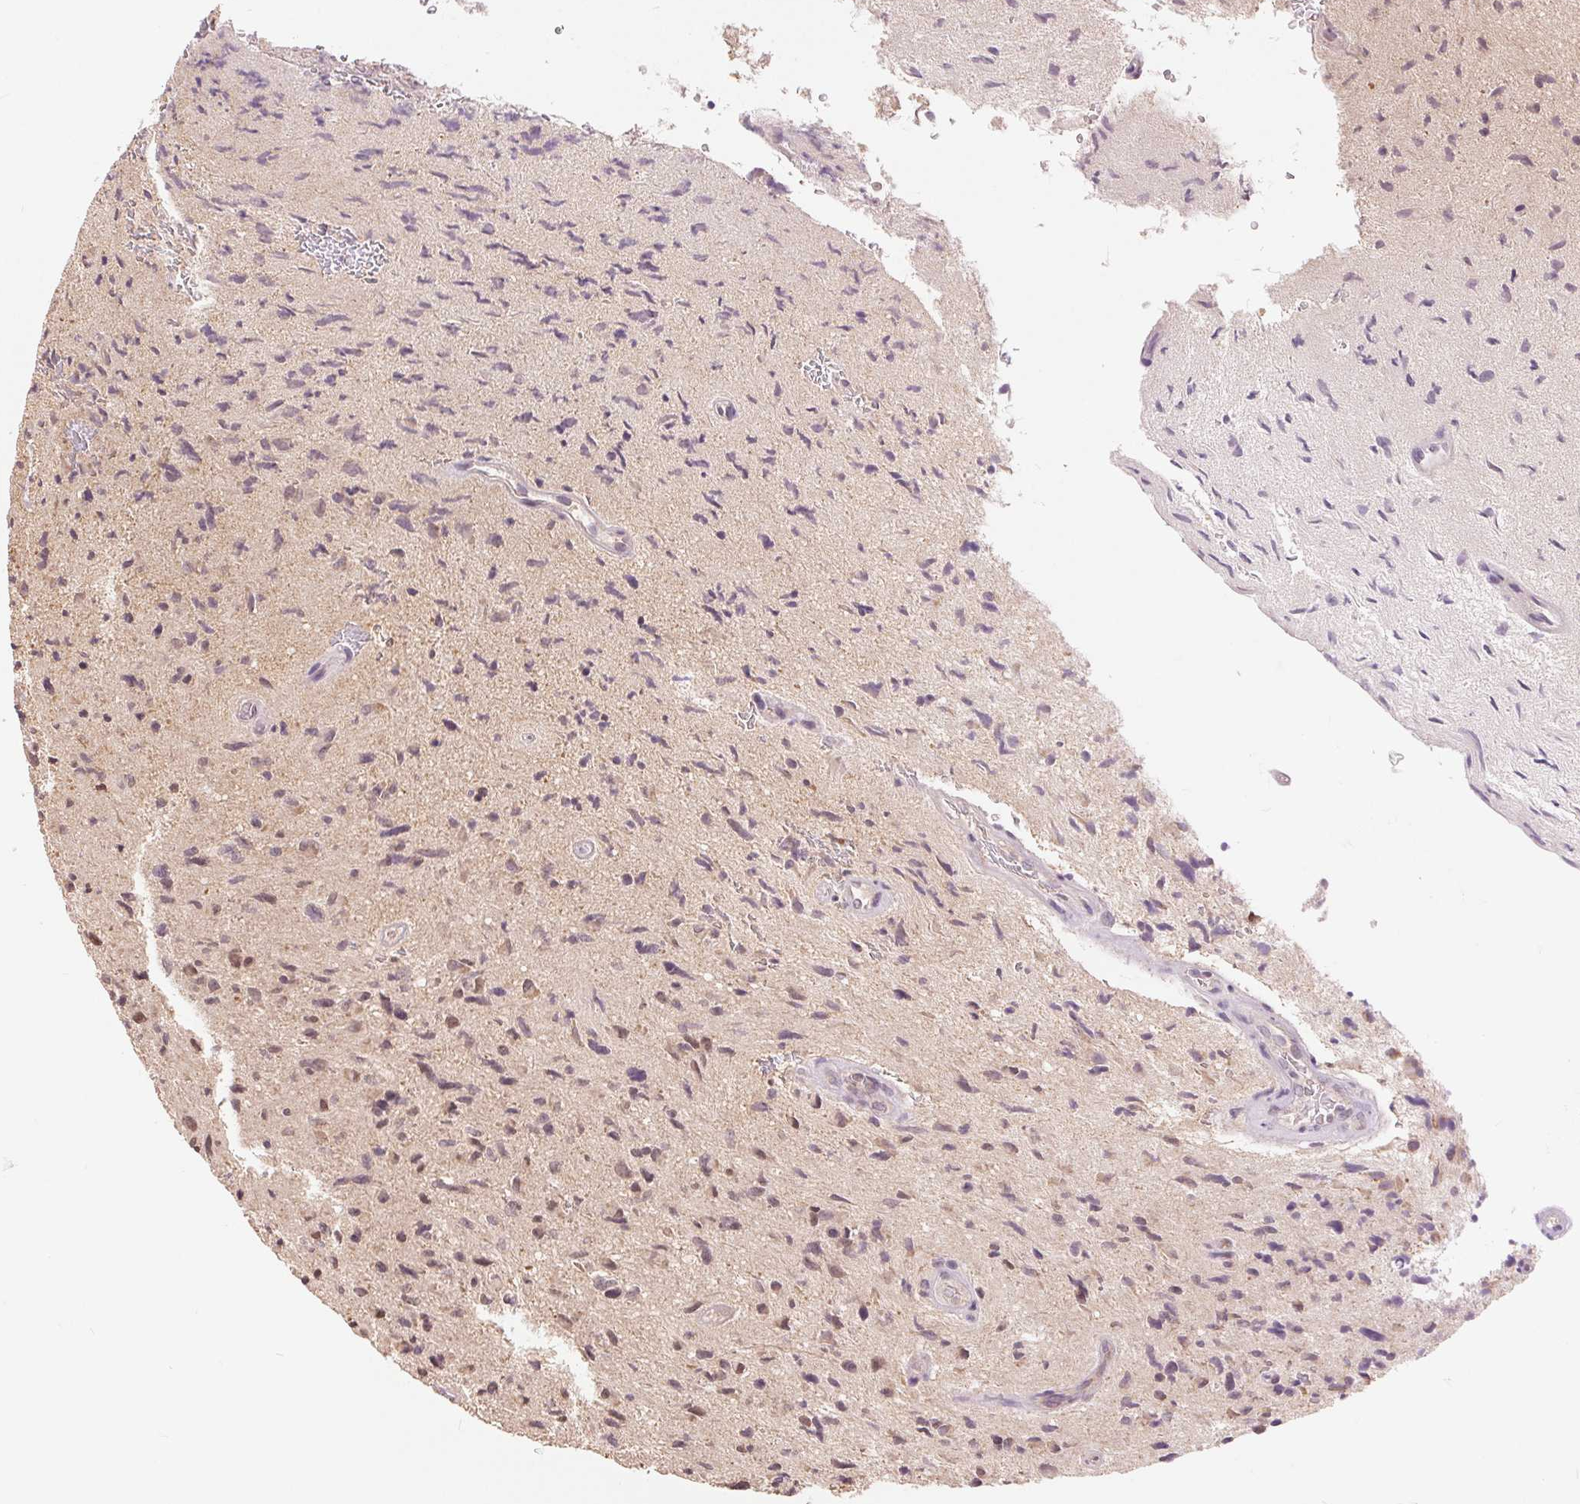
{"staining": {"intensity": "weak", "quantity": "<25%", "location": "nuclear"}, "tissue": "glioma", "cell_type": "Tumor cells", "image_type": "cancer", "snomed": [{"axis": "morphology", "description": "Glioma, malignant, High grade"}, {"axis": "topography", "description": "Brain"}], "caption": "IHC of human malignant high-grade glioma shows no positivity in tumor cells. Nuclei are stained in blue.", "gene": "TMEM273", "patient": {"sex": "male", "age": 54}}